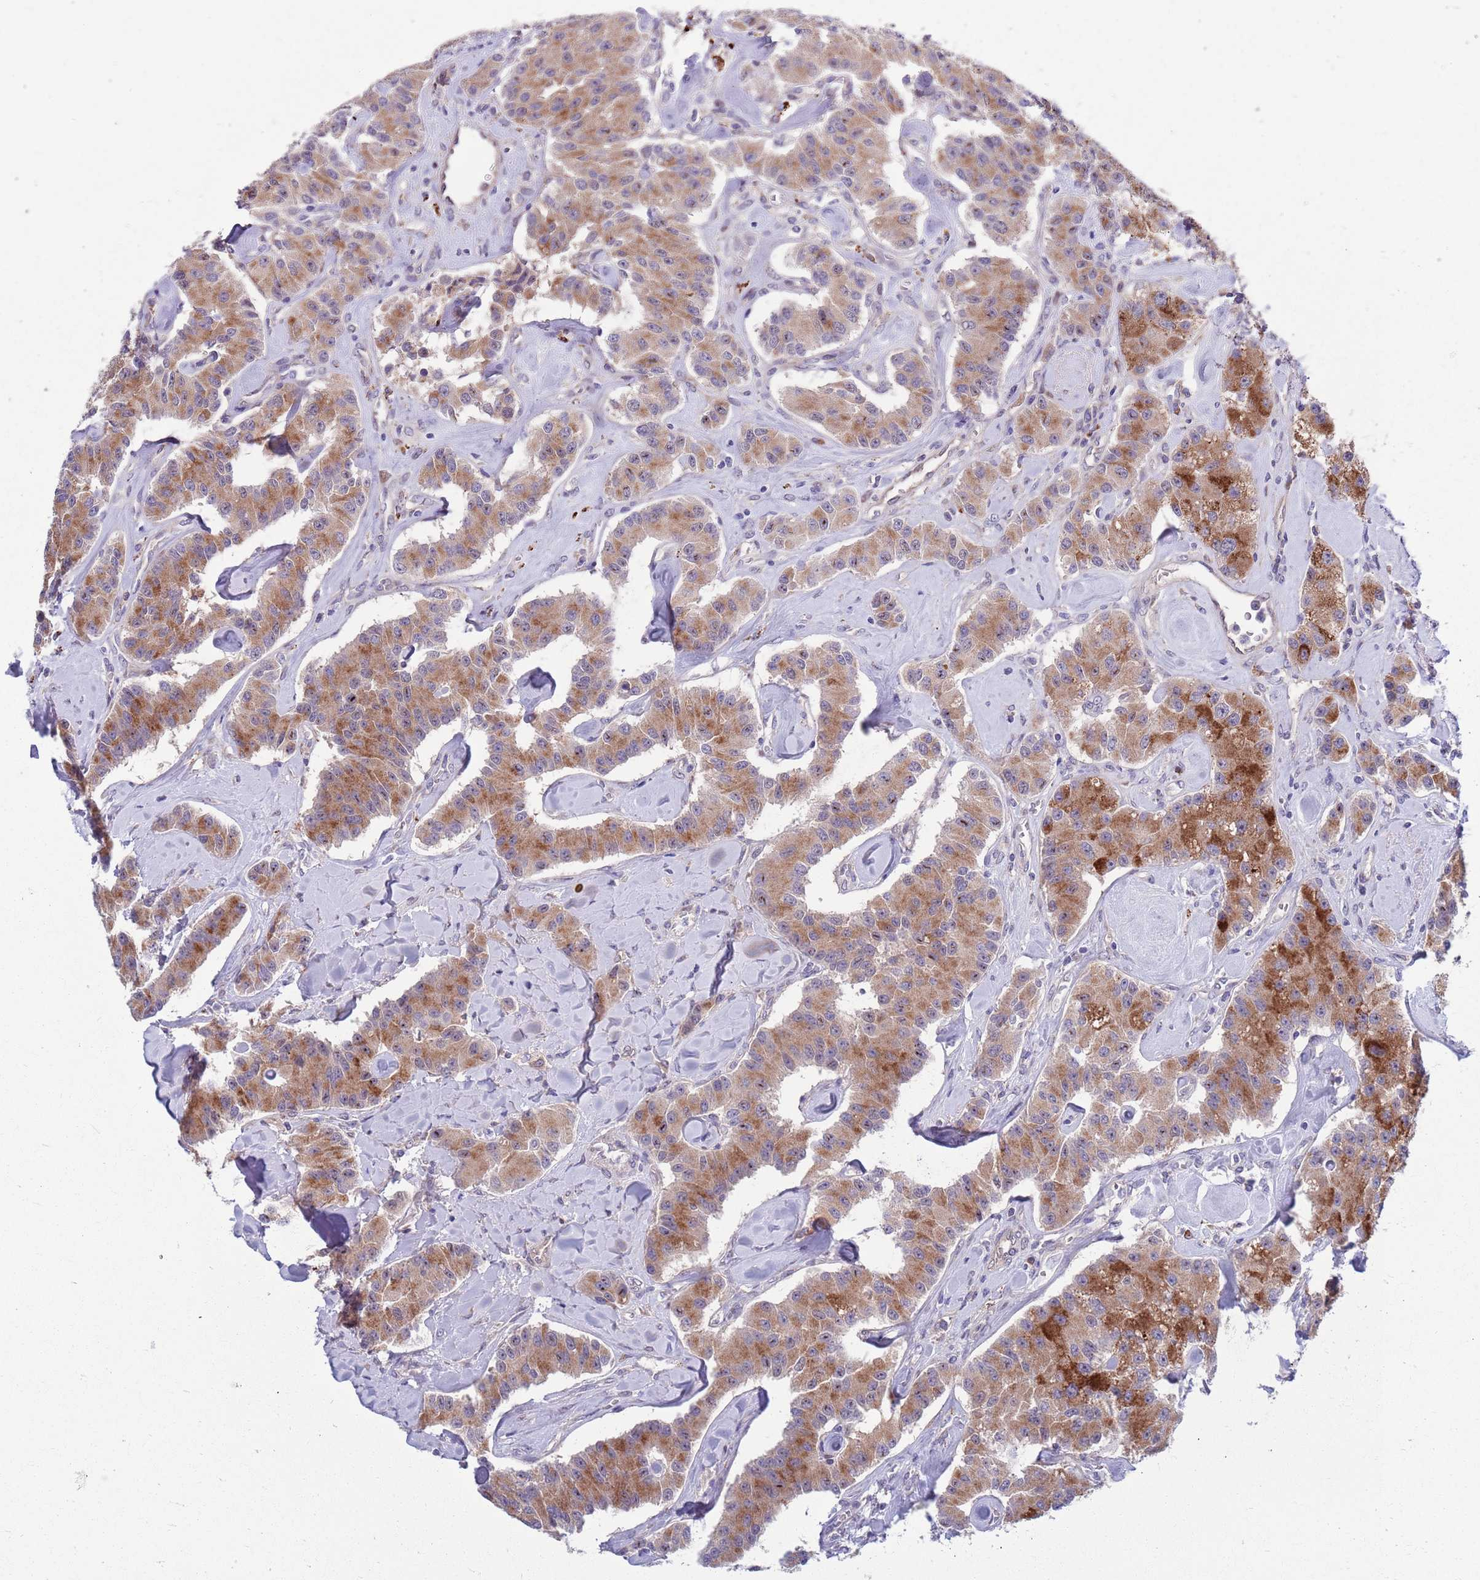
{"staining": {"intensity": "moderate", "quantity": ">75%", "location": "cytoplasmic/membranous"}, "tissue": "carcinoid", "cell_type": "Tumor cells", "image_type": "cancer", "snomed": [{"axis": "morphology", "description": "Carcinoid, malignant, NOS"}, {"axis": "topography", "description": "Pancreas"}], "caption": "Protein staining of carcinoid tissue reveals moderate cytoplasmic/membranous expression in about >75% of tumor cells.", "gene": "KLHL29", "patient": {"sex": "male", "age": 41}}